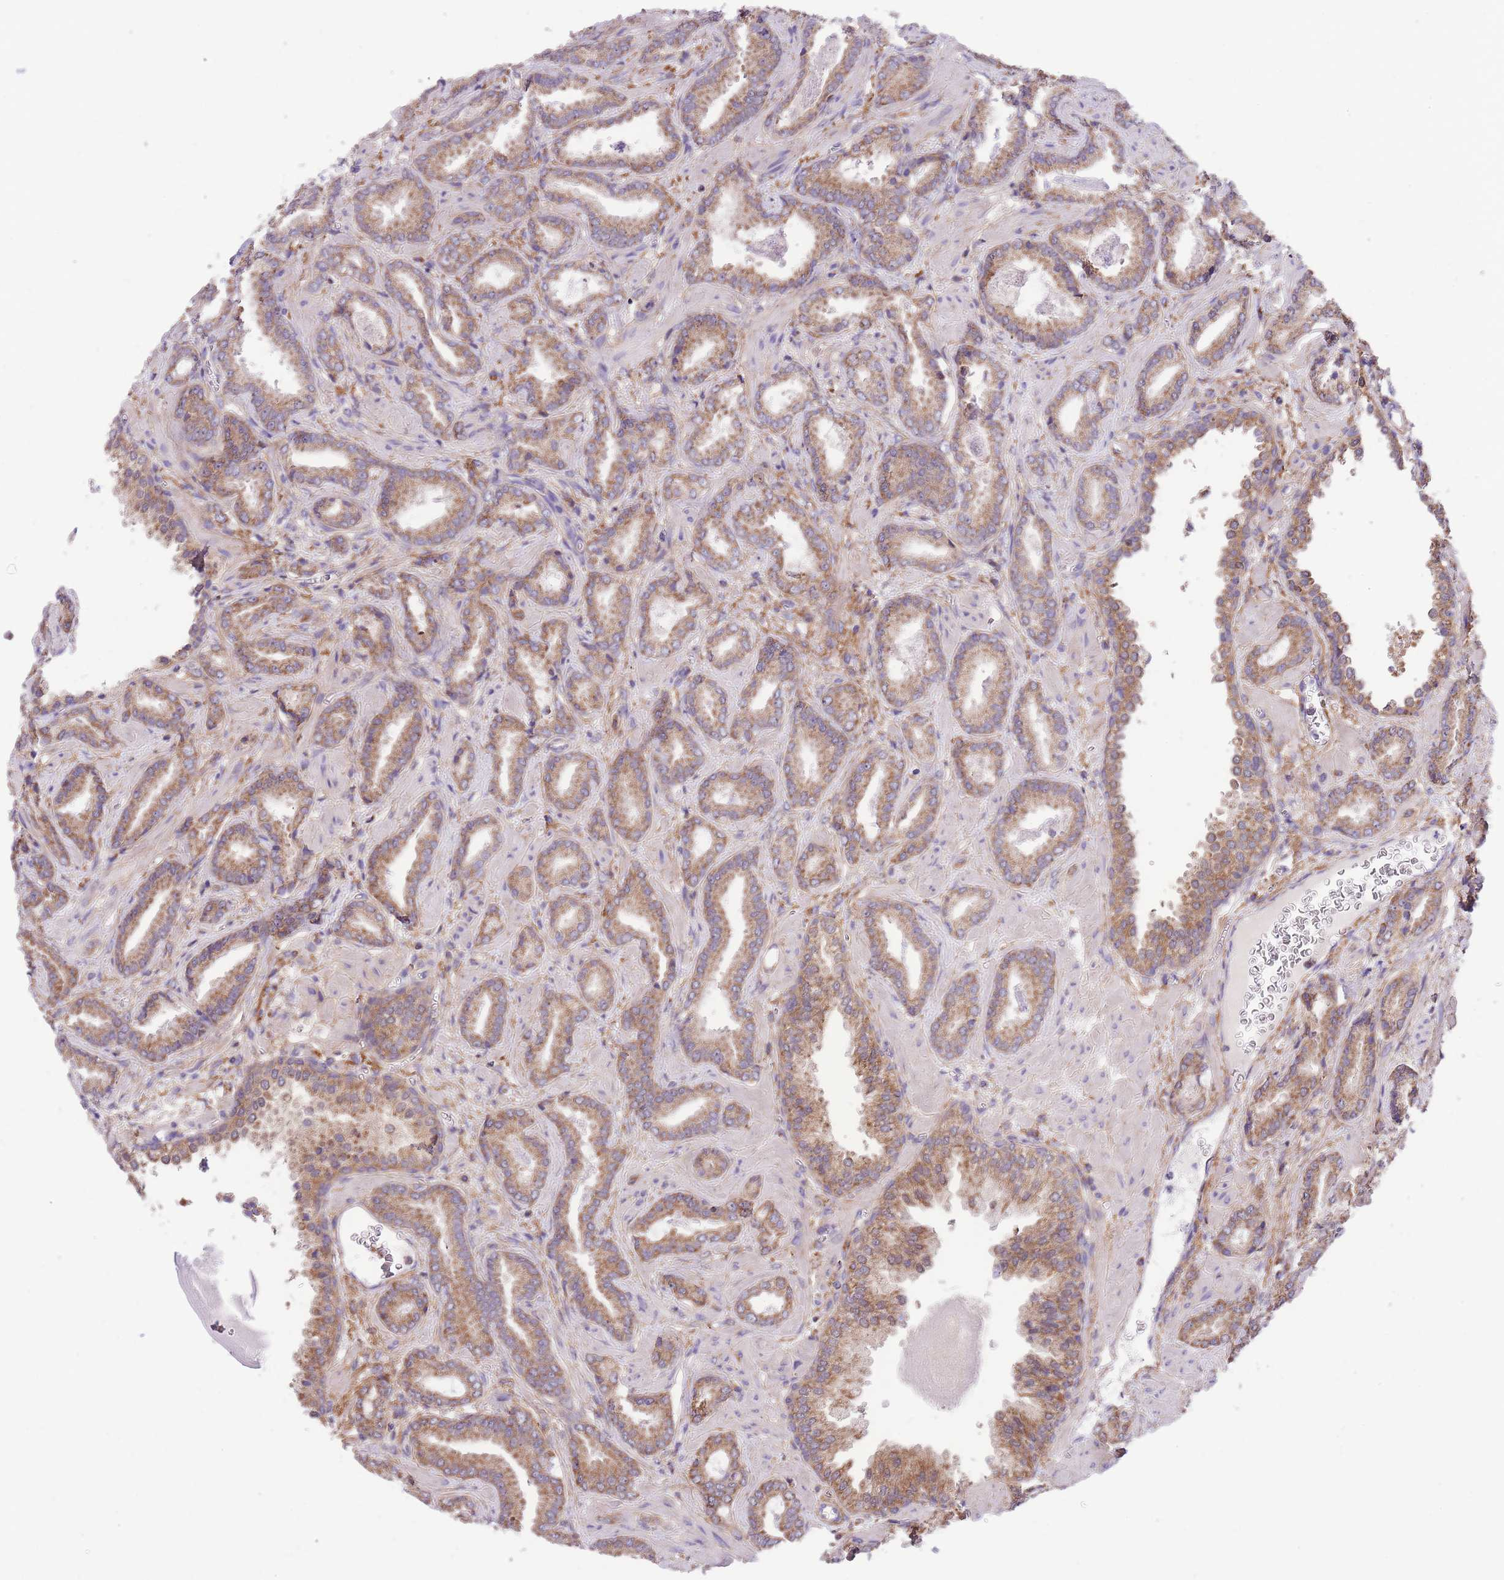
{"staining": {"intensity": "moderate", "quantity": ">75%", "location": "cytoplasmic/membranous"}, "tissue": "prostate cancer", "cell_type": "Tumor cells", "image_type": "cancer", "snomed": [{"axis": "morphology", "description": "Adenocarcinoma, Low grade"}, {"axis": "topography", "description": "Prostate"}], "caption": "Human prostate cancer (adenocarcinoma (low-grade)) stained with a brown dye exhibits moderate cytoplasmic/membranous positive staining in approximately >75% of tumor cells.", "gene": "ST3GAL3", "patient": {"sex": "male", "age": 62}}